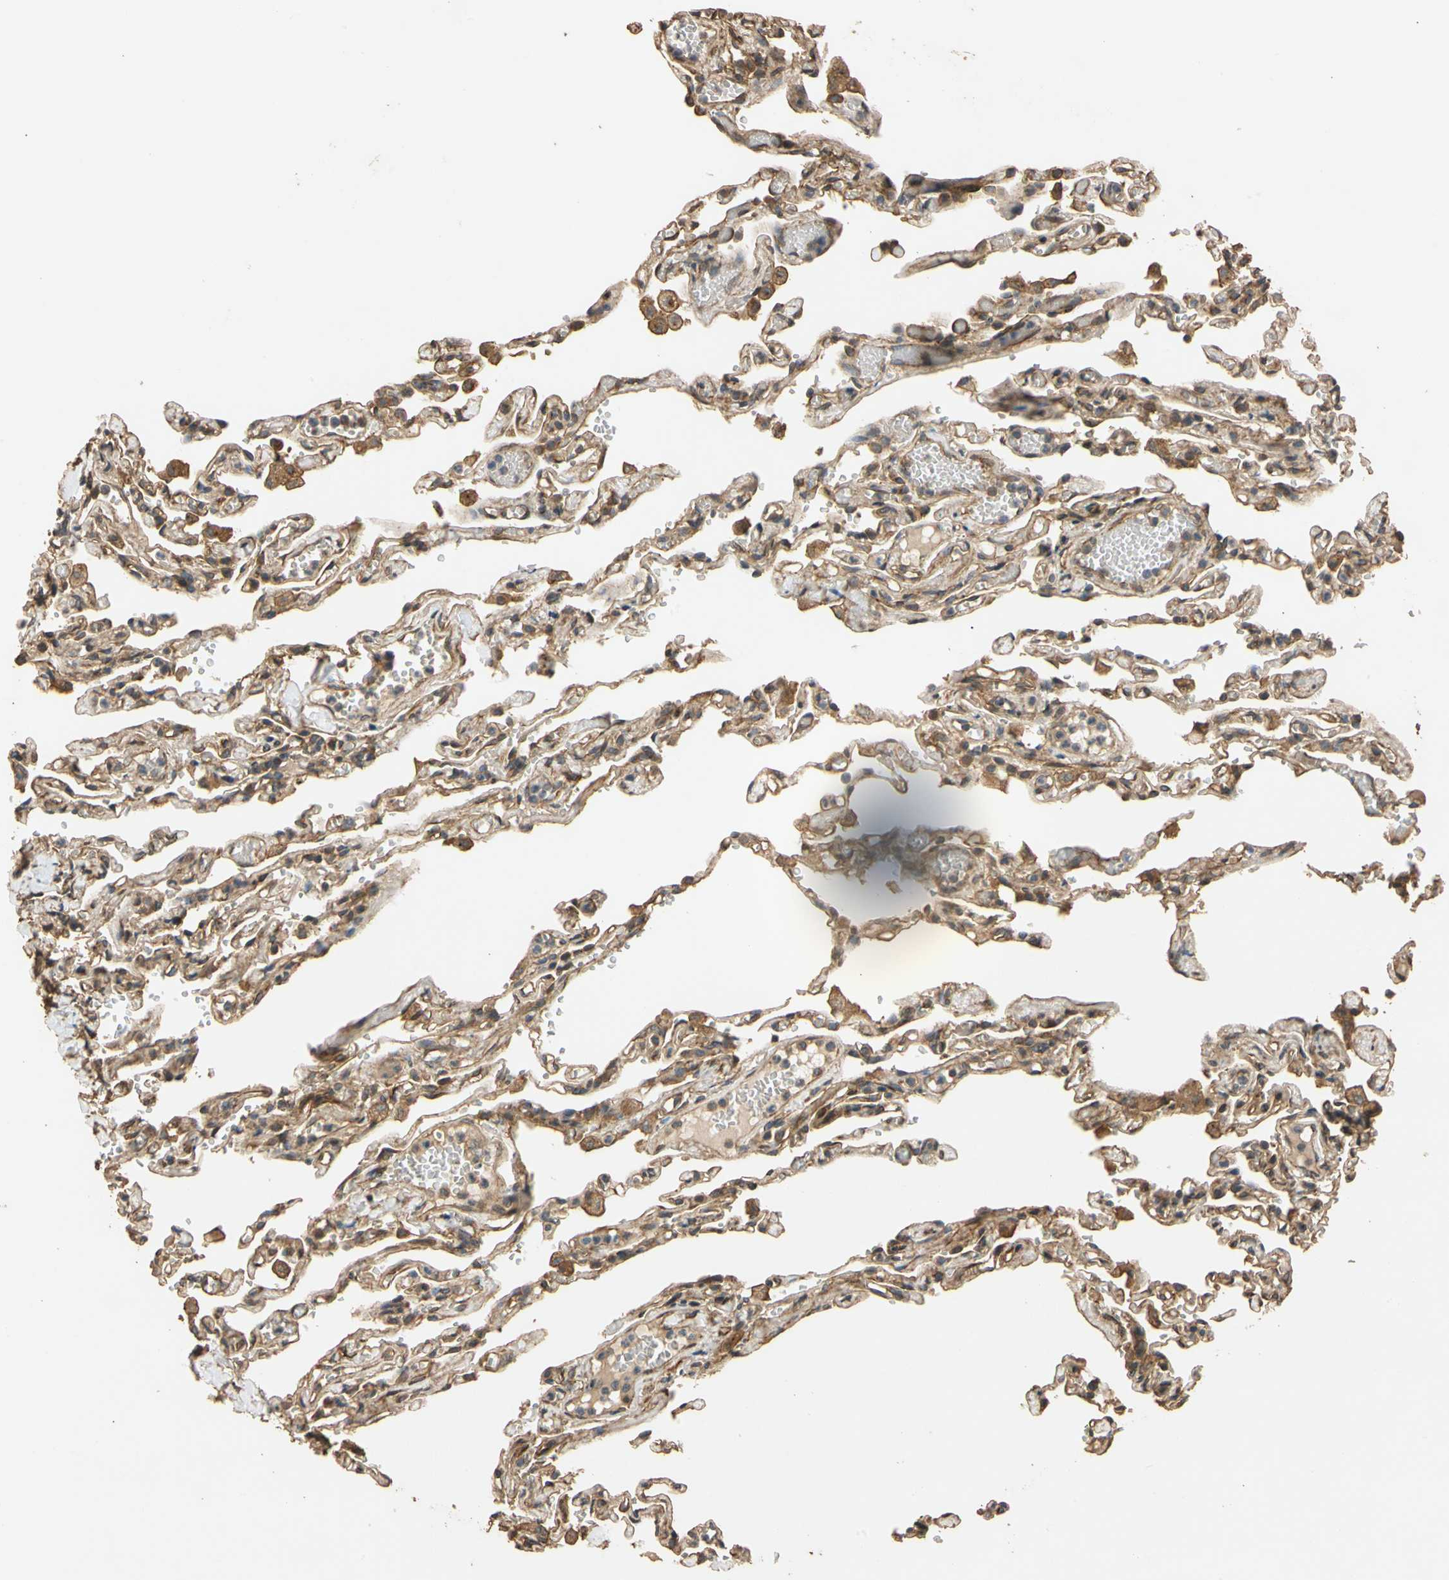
{"staining": {"intensity": "weak", "quantity": "25%-75%", "location": "cytoplasmic/membranous"}, "tissue": "lung", "cell_type": "Alveolar cells", "image_type": "normal", "snomed": [{"axis": "morphology", "description": "Normal tissue, NOS"}, {"axis": "topography", "description": "Lung"}], "caption": "Brown immunohistochemical staining in unremarkable human lung demonstrates weak cytoplasmic/membranous expression in approximately 25%-75% of alveolar cells.", "gene": "MGRN1", "patient": {"sex": "male", "age": 21}}